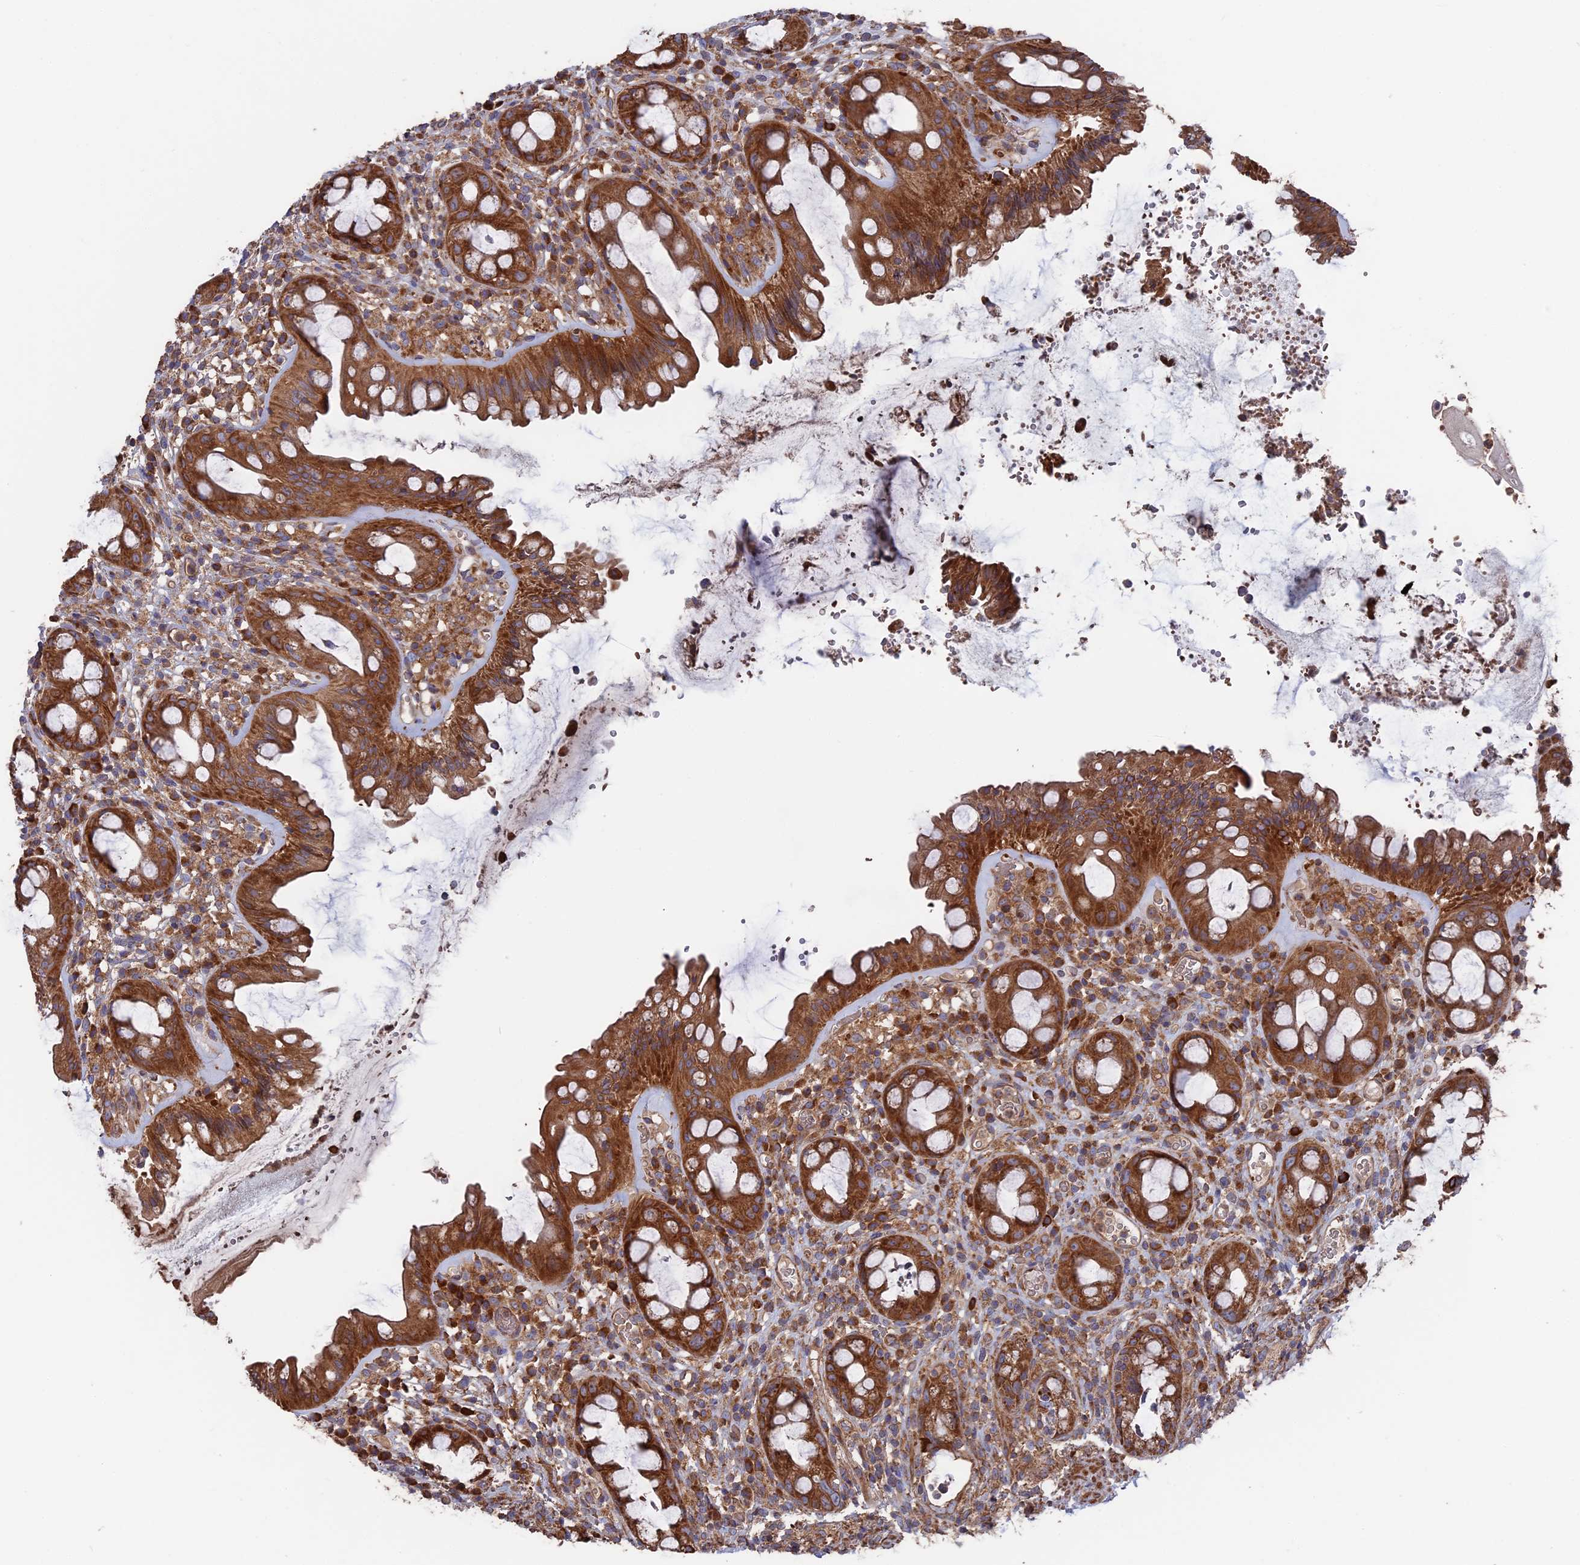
{"staining": {"intensity": "strong", "quantity": ">75%", "location": "cytoplasmic/membranous"}, "tissue": "rectum", "cell_type": "Glandular cells", "image_type": "normal", "snomed": [{"axis": "morphology", "description": "Normal tissue, NOS"}, {"axis": "topography", "description": "Rectum"}], "caption": "This image reveals unremarkable rectum stained with IHC to label a protein in brown. The cytoplasmic/membranous of glandular cells show strong positivity for the protein. Nuclei are counter-stained blue.", "gene": "TELO2", "patient": {"sex": "female", "age": 57}}